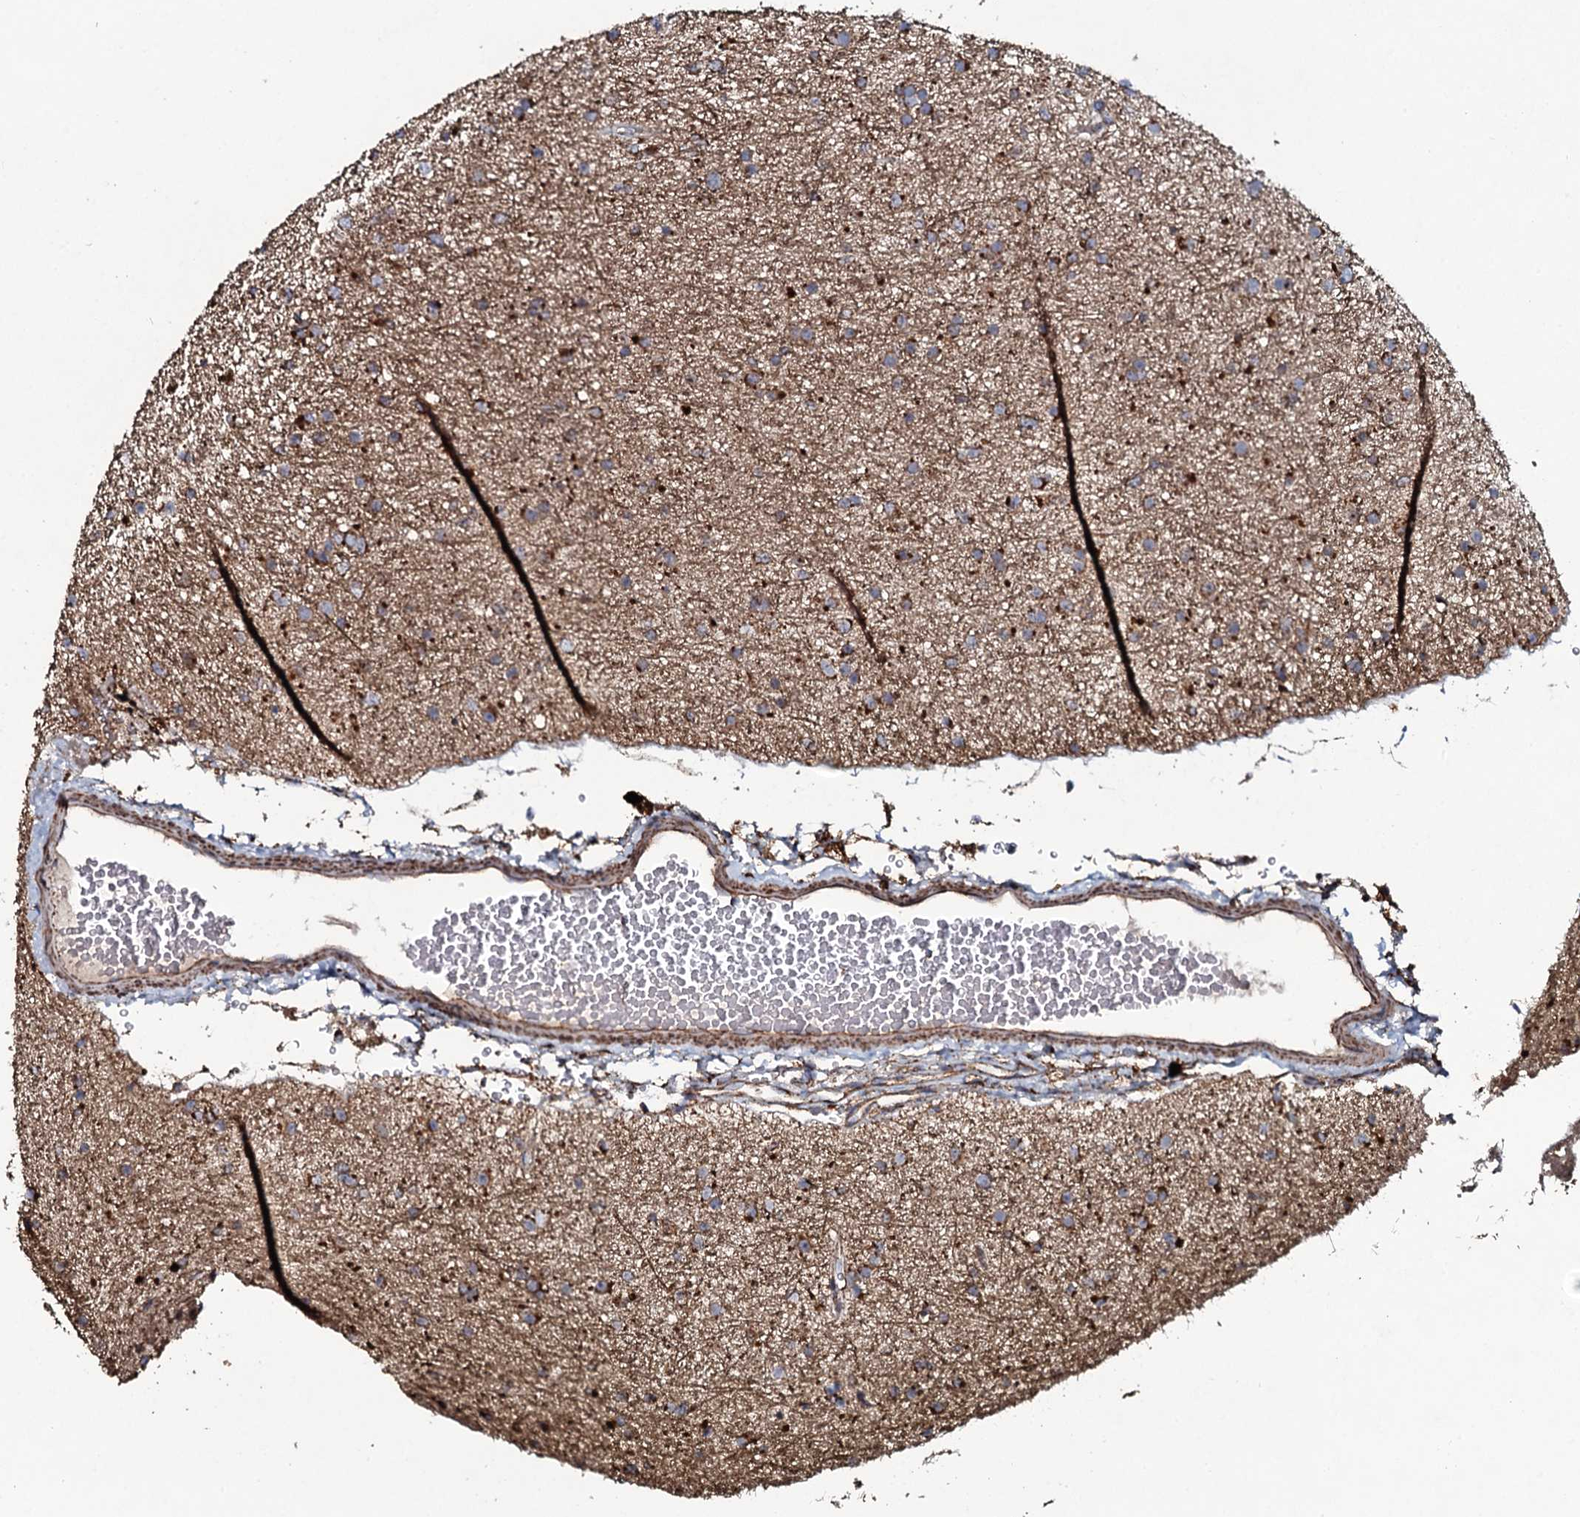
{"staining": {"intensity": "moderate", "quantity": ">75%", "location": "cytoplasmic/membranous"}, "tissue": "glioma", "cell_type": "Tumor cells", "image_type": "cancer", "snomed": [{"axis": "morphology", "description": "Glioma, malignant, Low grade"}, {"axis": "topography", "description": "Cerebral cortex"}], "caption": "An image of glioma stained for a protein reveals moderate cytoplasmic/membranous brown staining in tumor cells.", "gene": "EVC2", "patient": {"sex": "female", "age": 39}}